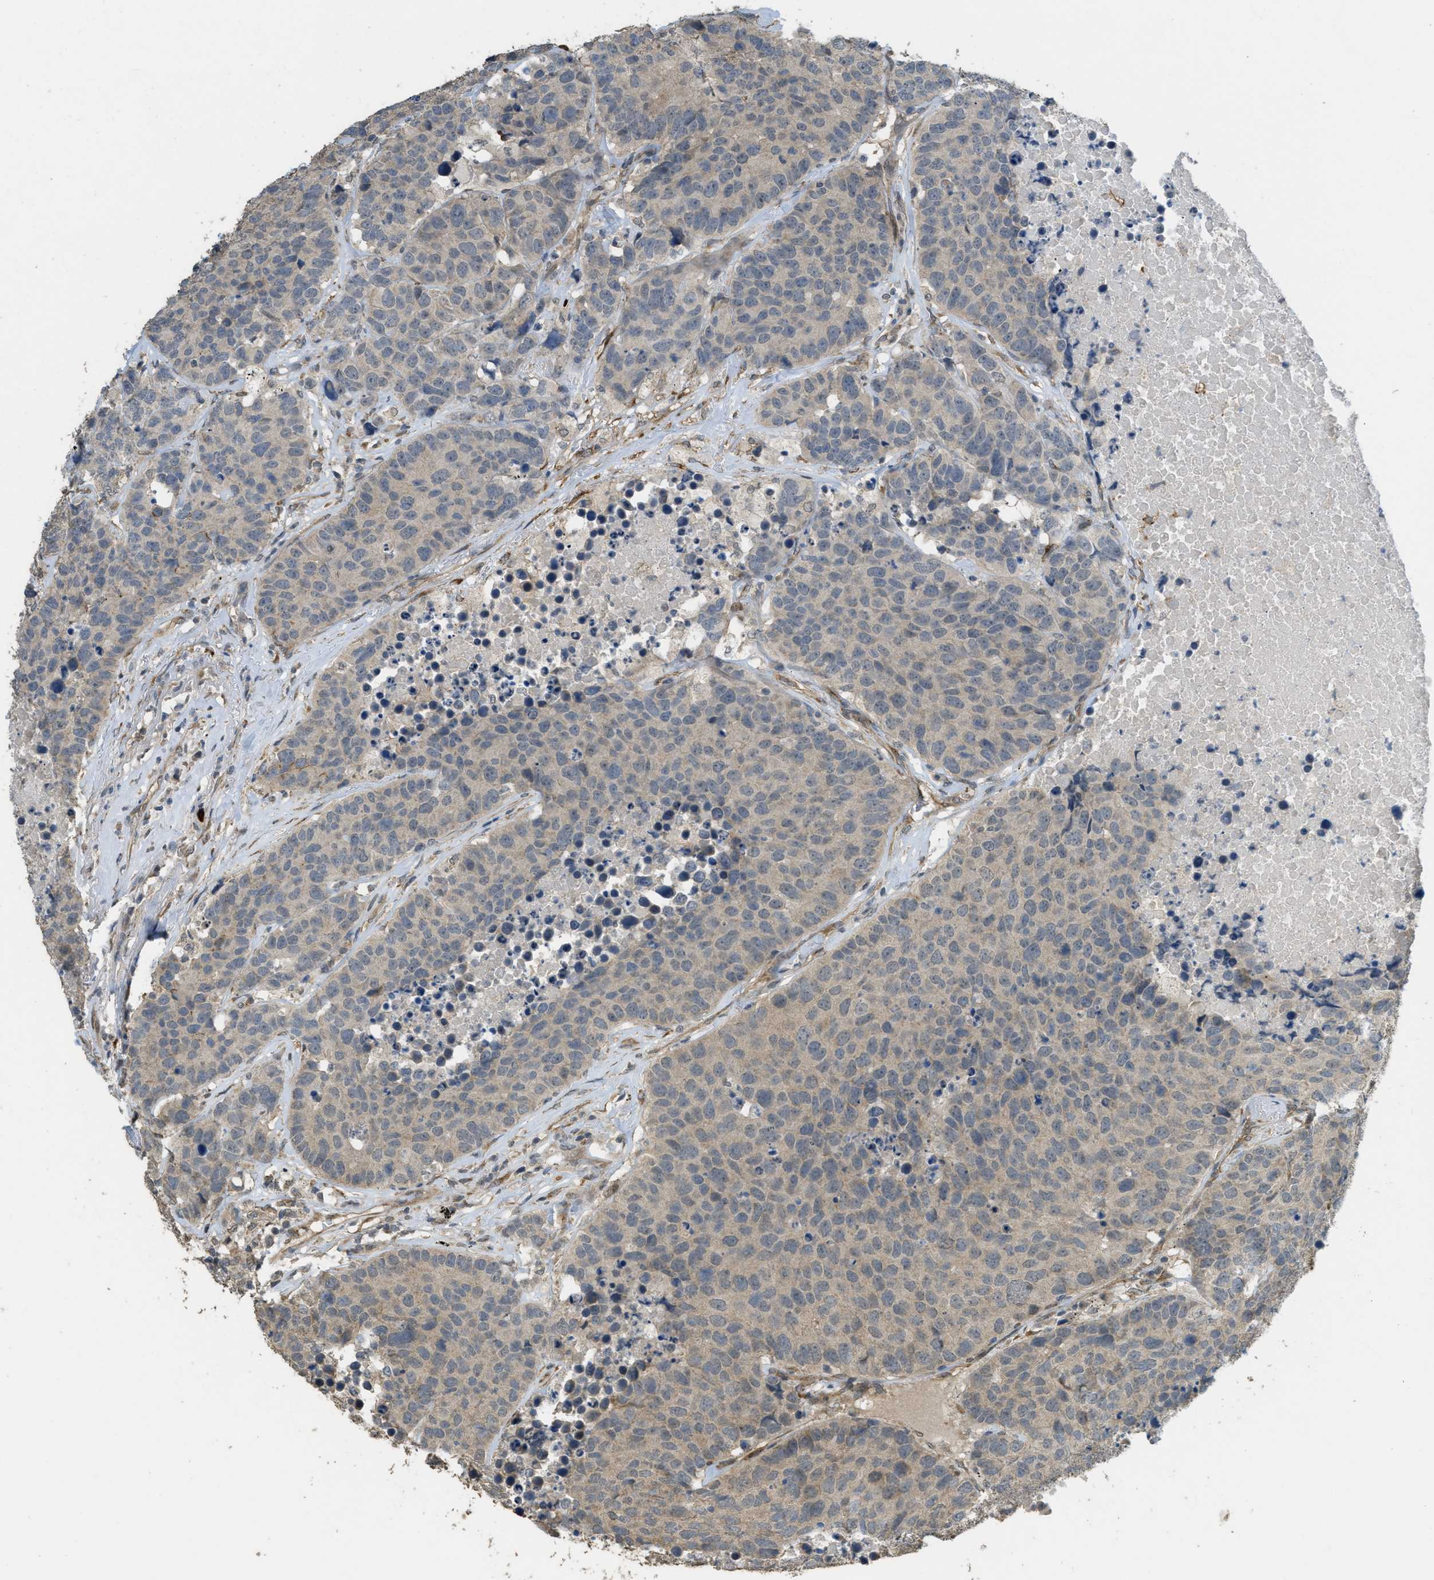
{"staining": {"intensity": "weak", "quantity": "25%-75%", "location": "cytoplasmic/membranous"}, "tissue": "carcinoid", "cell_type": "Tumor cells", "image_type": "cancer", "snomed": [{"axis": "morphology", "description": "Carcinoid, malignant, NOS"}, {"axis": "topography", "description": "Lung"}], "caption": "Immunohistochemistry staining of carcinoid (malignant), which displays low levels of weak cytoplasmic/membranous expression in approximately 25%-75% of tumor cells indicating weak cytoplasmic/membranous protein positivity. The staining was performed using DAB (brown) for protein detection and nuclei were counterstained in hematoxylin (blue).", "gene": "IGF2BP2", "patient": {"sex": "male", "age": 60}}